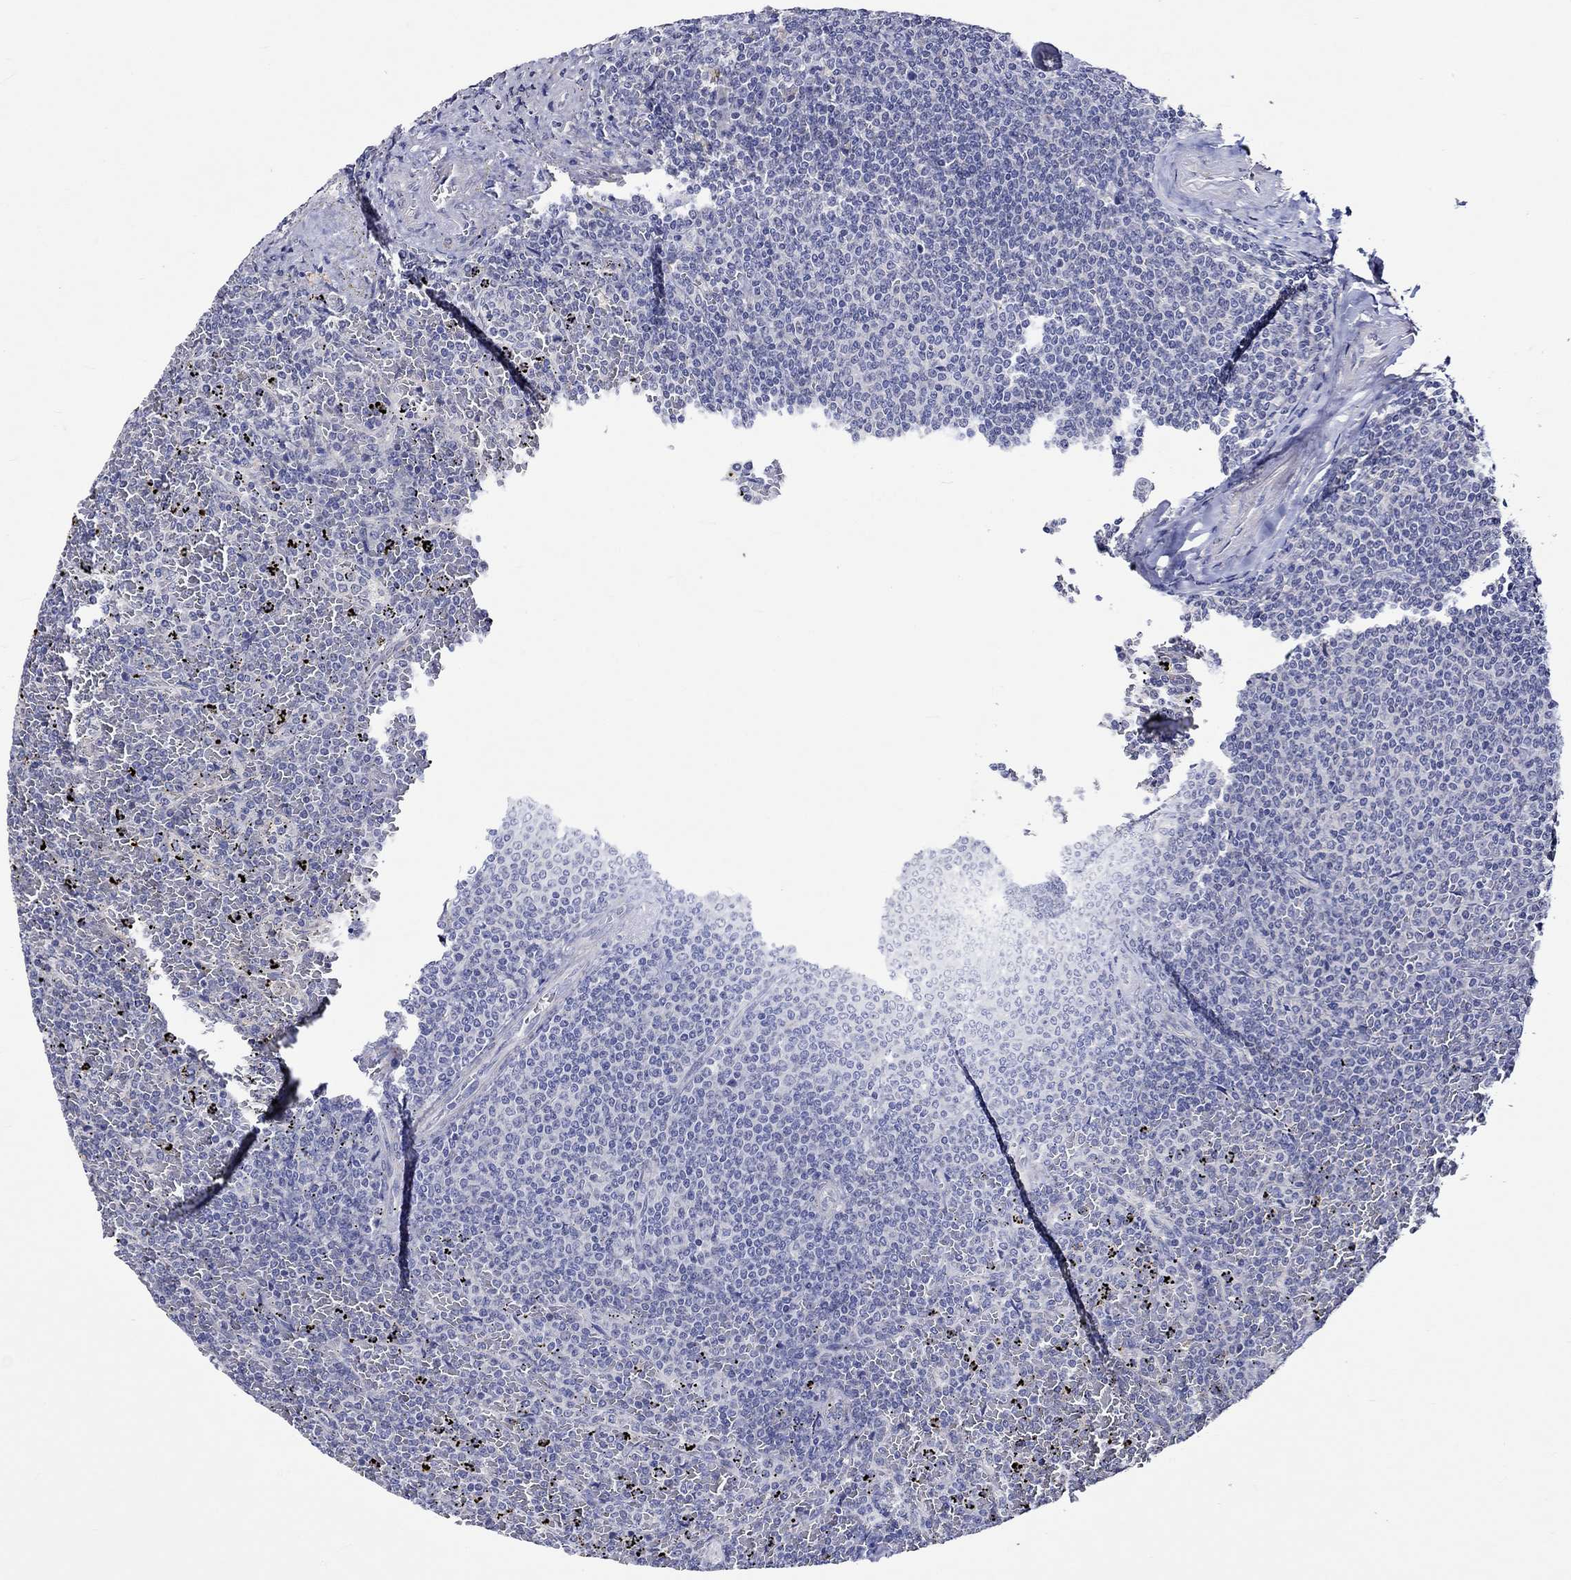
{"staining": {"intensity": "negative", "quantity": "none", "location": "none"}, "tissue": "lymphoma", "cell_type": "Tumor cells", "image_type": "cancer", "snomed": [{"axis": "morphology", "description": "Malignant lymphoma, non-Hodgkin's type, Low grade"}, {"axis": "topography", "description": "Spleen"}], "caption": "The photomicrograph reveals no staining of tumor cells in lymphoma. (DAB immunohistochemistry with hematoxylin counter stain).", "gene": "CRYAB", "patient": {"sex": "female", "age": 77}}